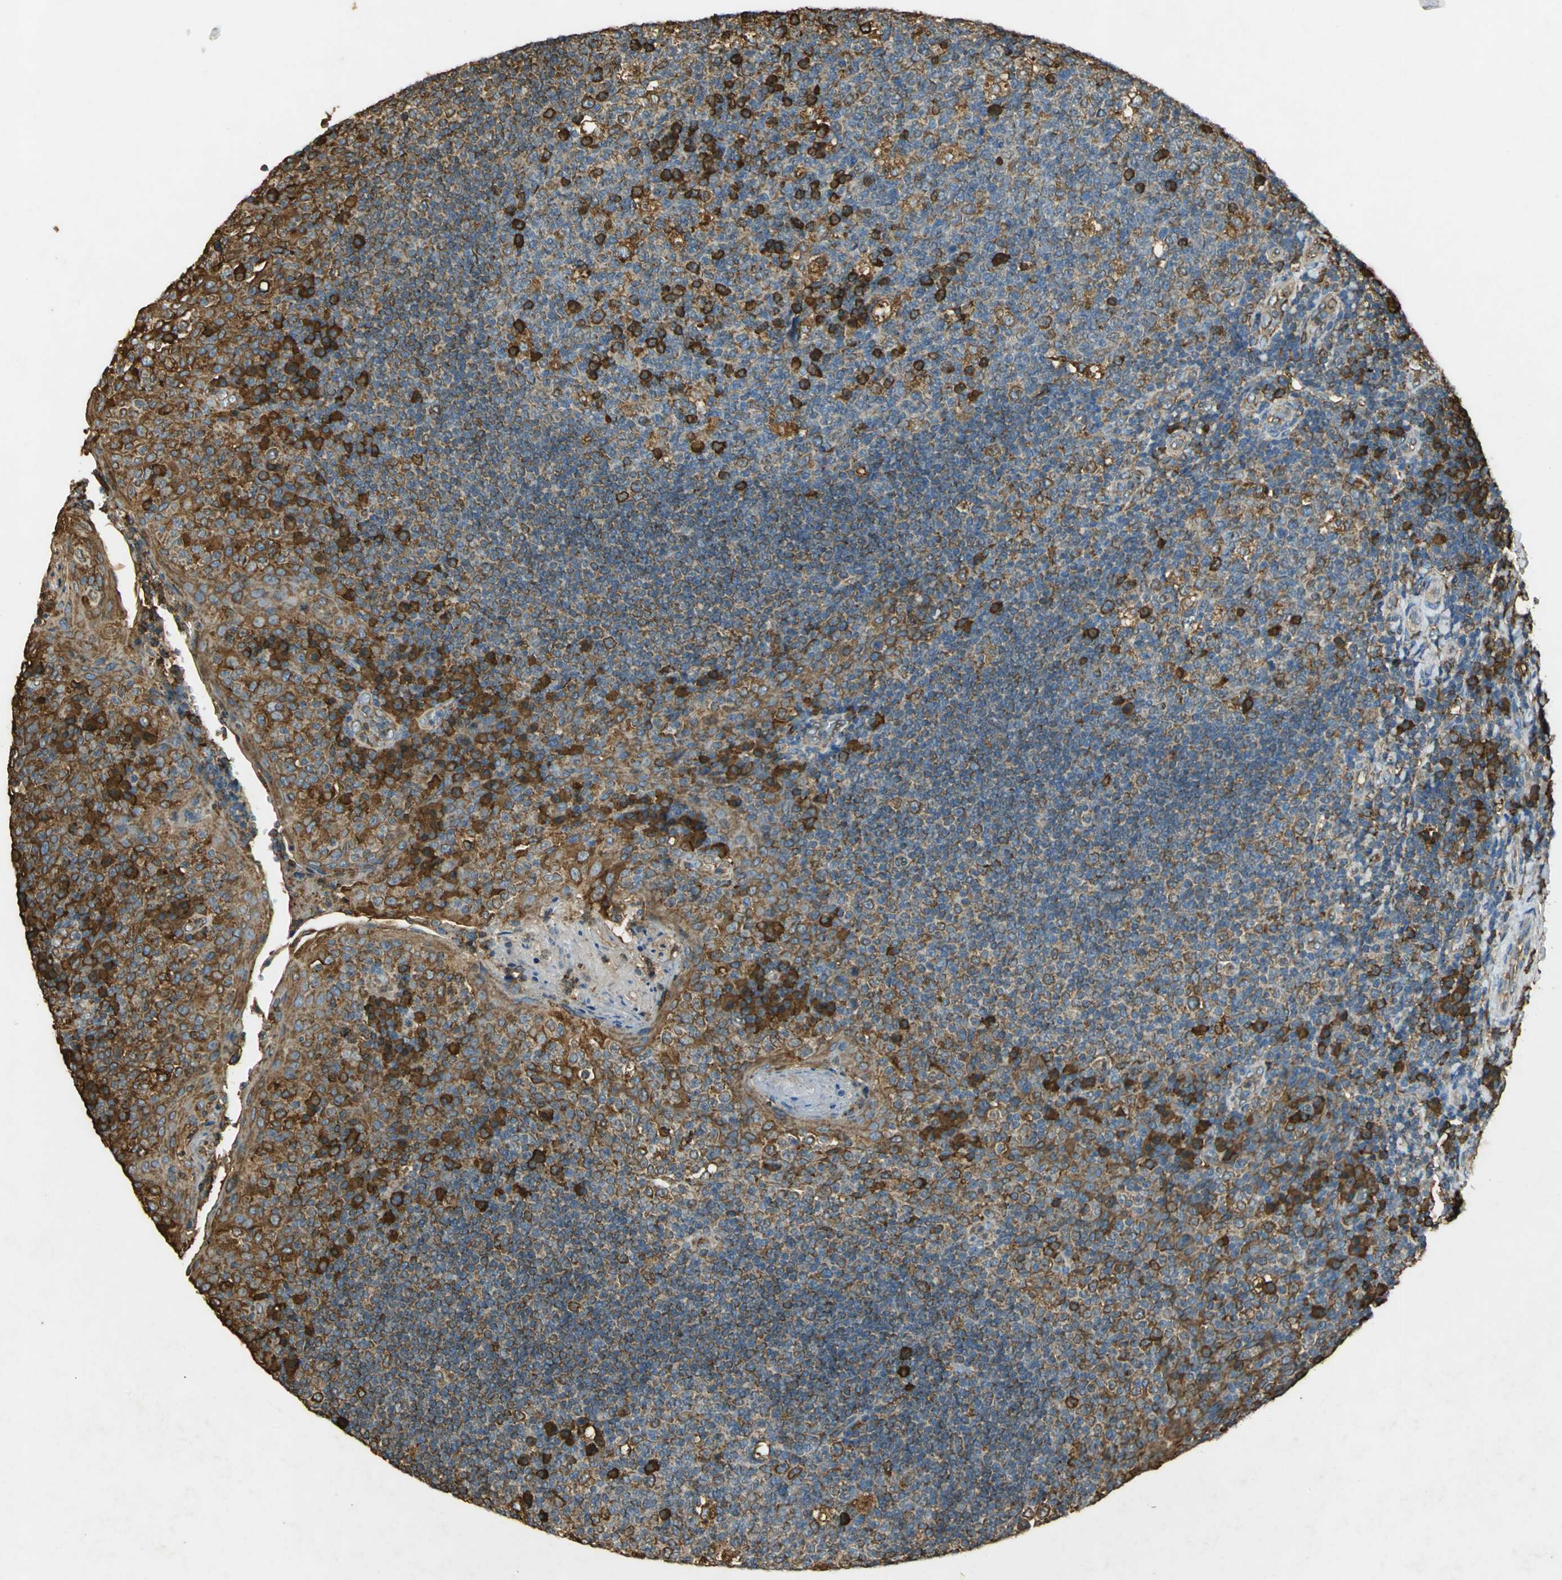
{"staining": {"intensity": "strong", "quantity": "25%-75%", "location": "cytoplasmic/membranous"}, "tissue": "tonsil", "cell_type": "Germinal center cells", "image_type": "normal", "snomed": [{"axis": "morphology", "description": "Normal tissue, NOS"}, {"axis": "topography", "description": "Tonsil"}], "caption": "DAB (3,3'-diaminobenzidine) immunohistochemical staining of benign human tonsil displays strong cytoplasmic/membranous protein staining in about 25%-75% of germinal center cells. The staining was performed using DAB (3,3'-diaminobenzidine) to visualize the protein expression in brown, while the nuclei were stained in blue with hematoxylin (Magnification: 20x).", "gene": "HSP90B1", "patient": {"sex": "male", "age": 17}}